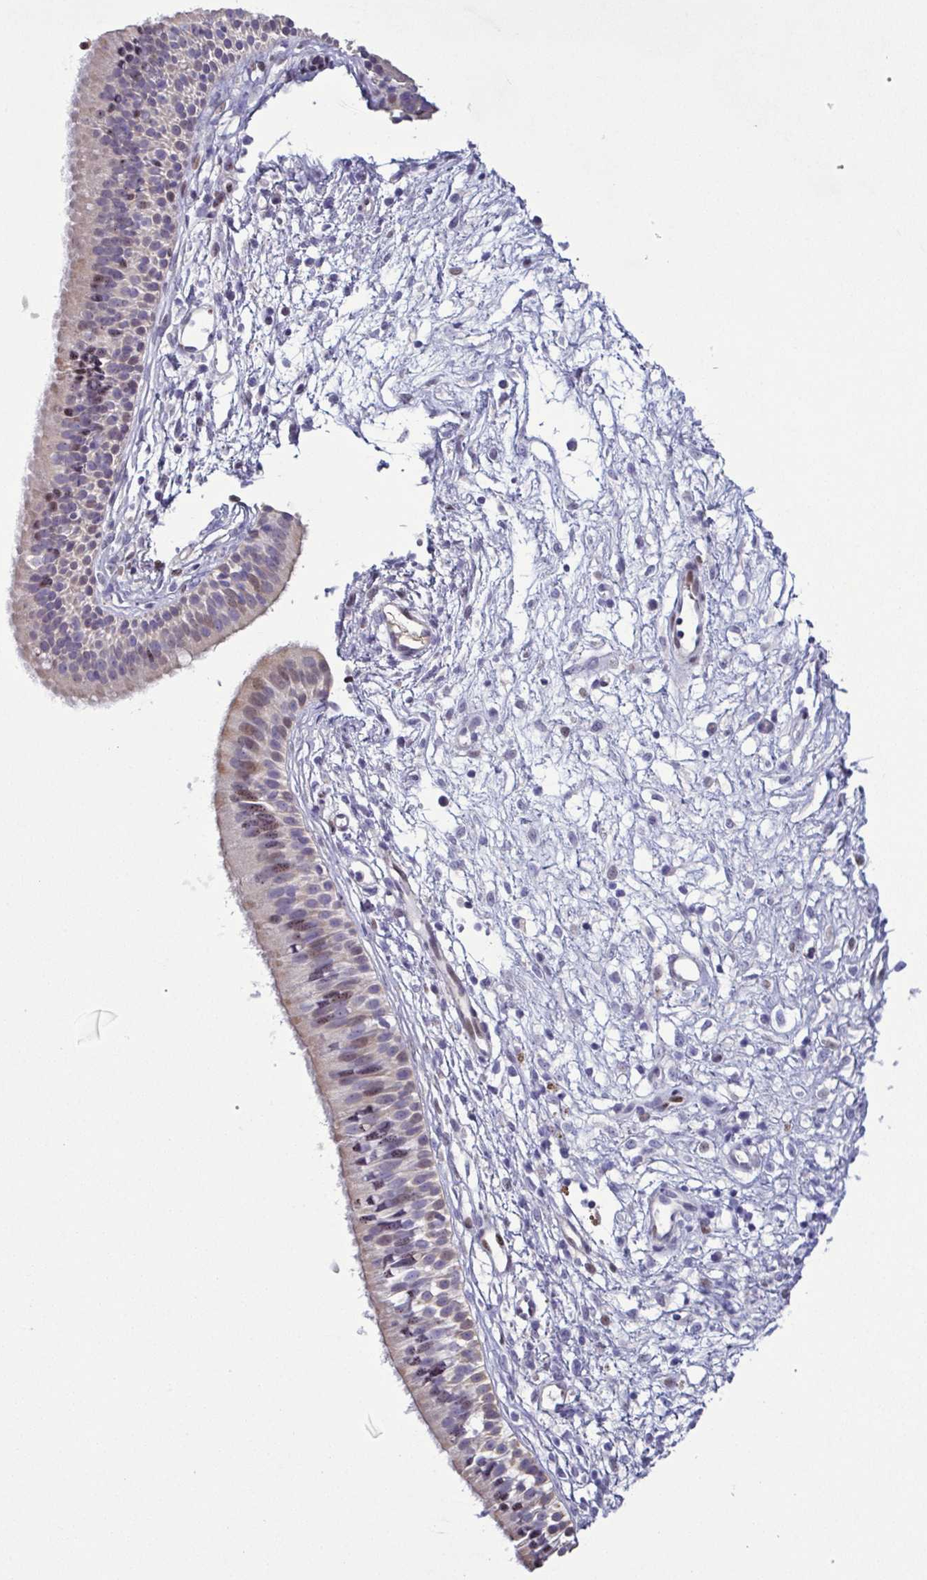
{"staining": {"intensity": "weak", "quantity": "<25%", "location": "nuclear"}, "tissue": "nasopharynx", "cell_type": "Respiratory epithelial cells", "image_type": "normal", "snomed": [{"axis": "morphology", "description": "Normal tissue, NOS"}, {"axis": "topography", "description": "Nasopharynx"}], "caption": "The IHC image has no significant staining in respiratory epithelial cells of nasopharynx. Nuclei are stained in blue.", "gene": "ODF1", "patient": {"sex": "male", "age": 24}}